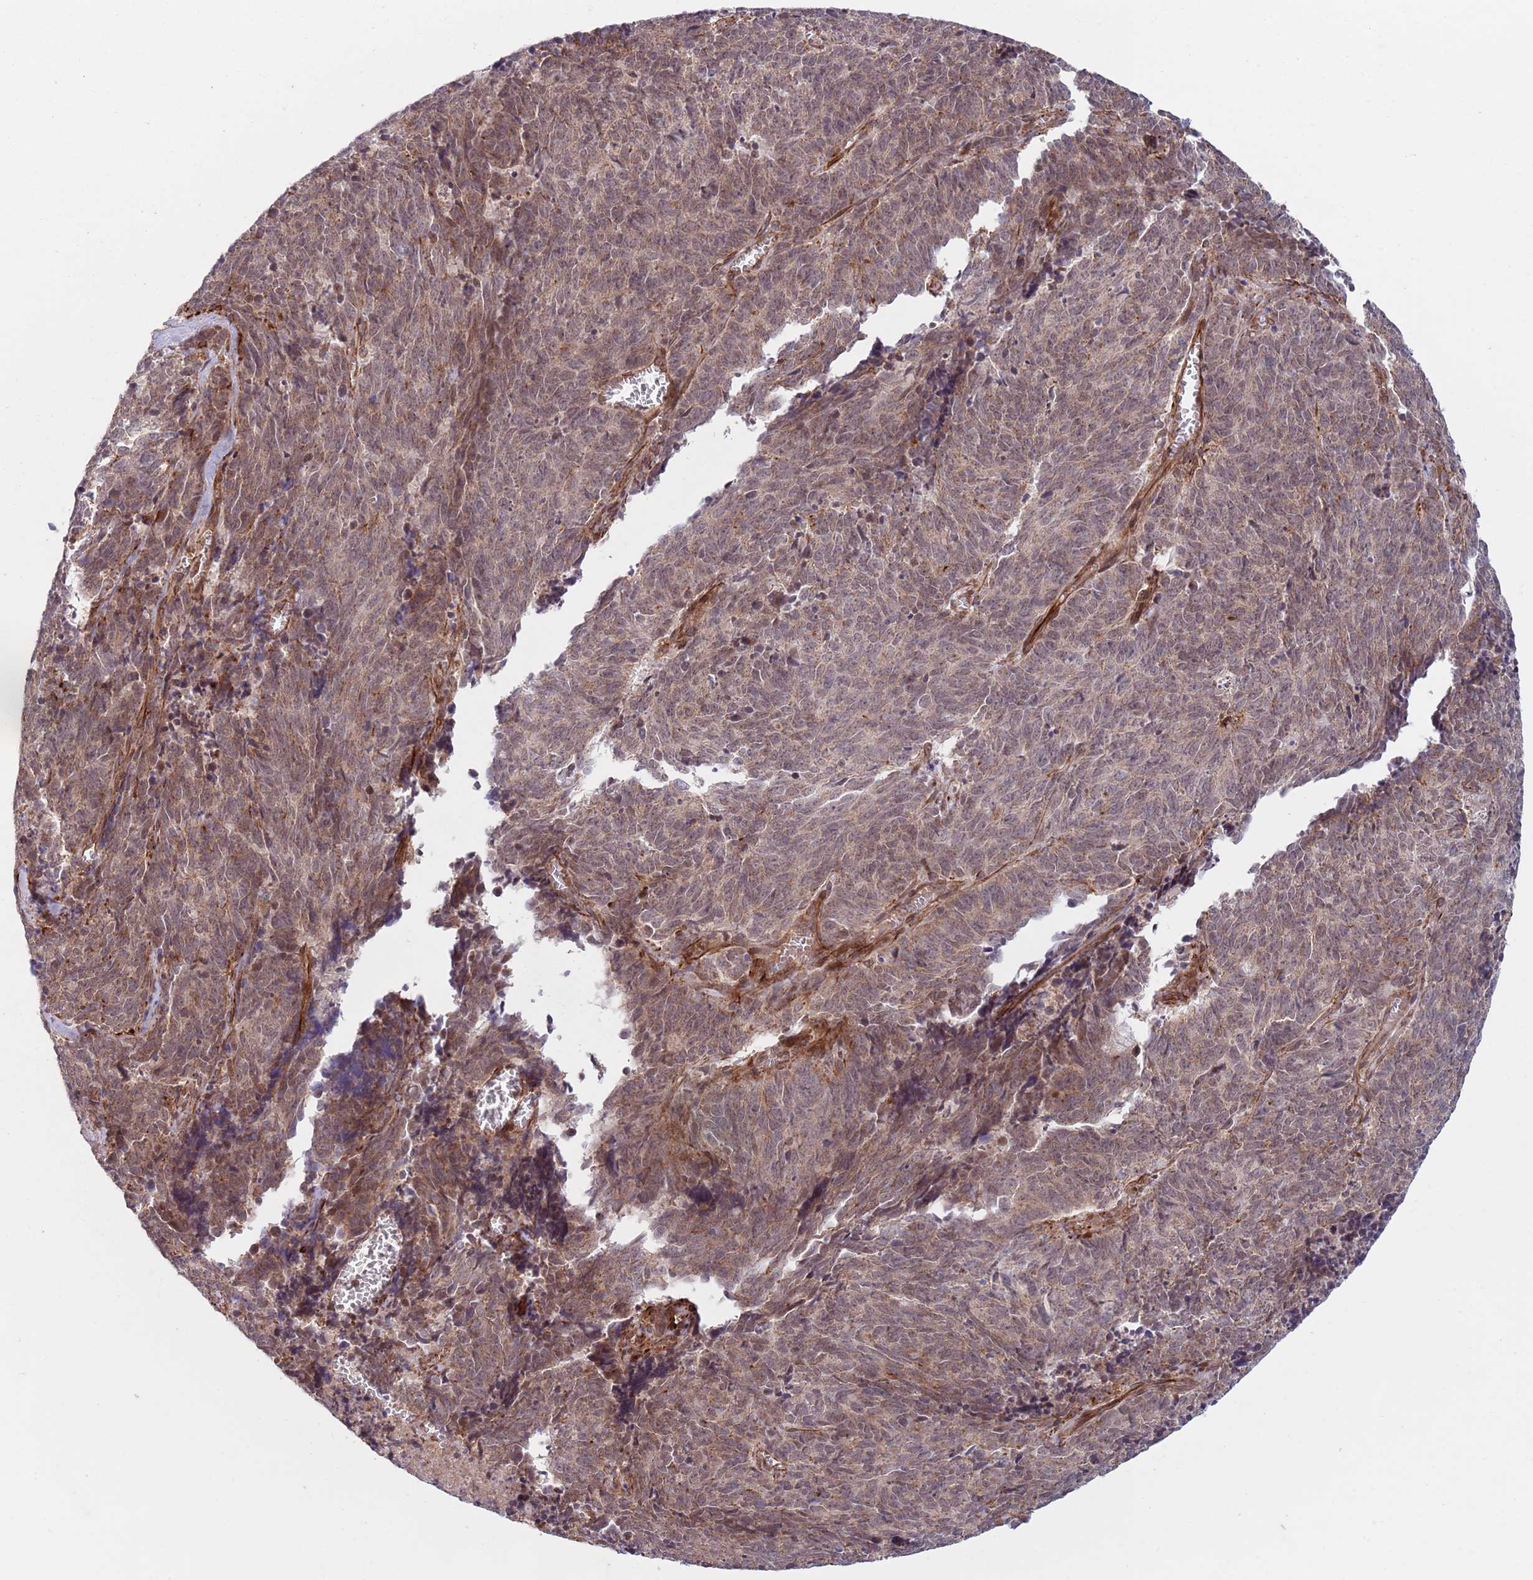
{"staining": {"intensity": "weak", "quantity": ">75%", "location": "nuclear"}, "tissue": "cervical cancer", "cell_type": "Tumor cells", "image_type": "cancer", "snomed": [{"axis": "morphology", "description": "Squamous cell carcinoma, NOS"}, {"axis": "topography", "description": "Cervix"}], "caption": "Weak nuclear expression is present in about >75% of tumor cells in squamous cell carcinoma (cervical).", "gene": "CHD9", "patient": {"sex": "female", "age": 29}}